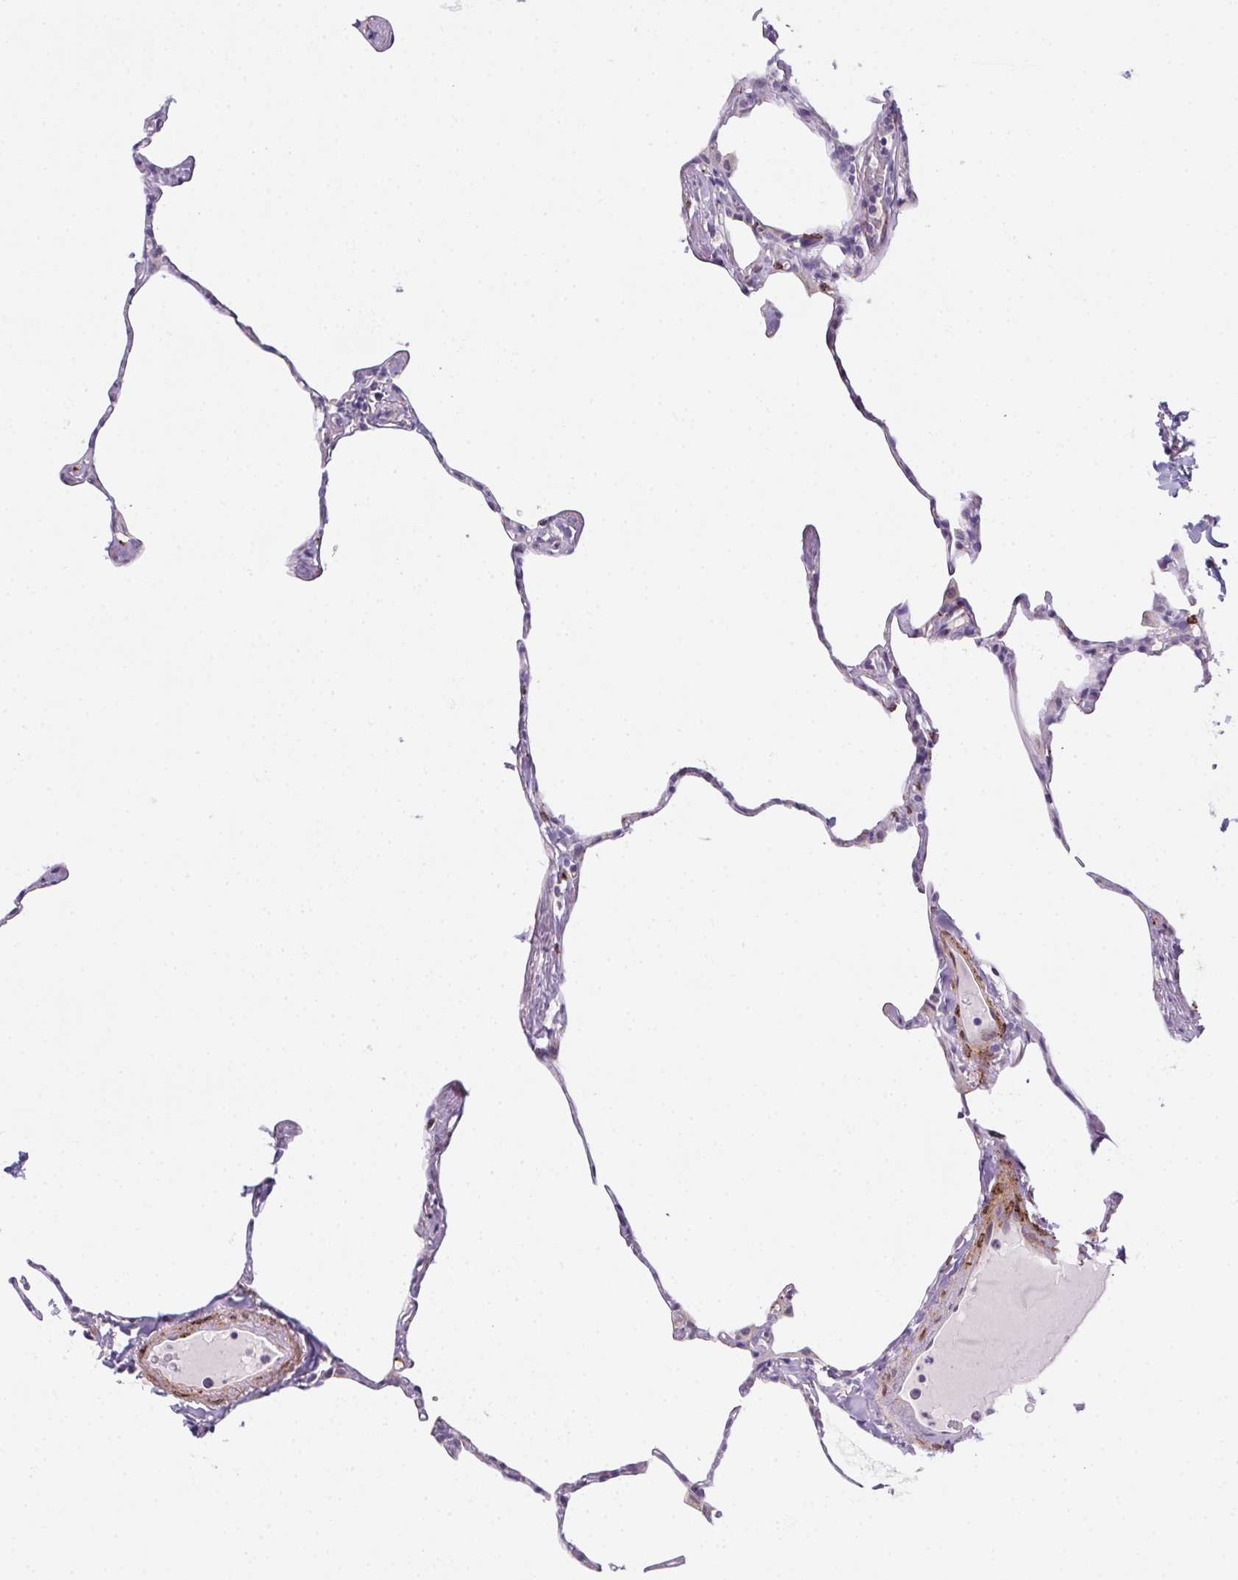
{"staining": {"intensity": "negative", "quantity": "none", "location": "none"}, "tissue": "lung", "cell_type": "Alveolar cells", "image_type": "normal", "snomed": [{"axis": "morphology", "description": "Normal tissue, NOS"}, {"axis": "topography", "description": "Lung"}], "caption": "Immunohistochemistry histopathology image of unremarkable lung: human lung stained with DAB (3,3'-diaminobenzidine) reveals no significant protein expression in alveolar cells.", "gene": "HRC", "patient": {"sex": "male", "age": 65}}